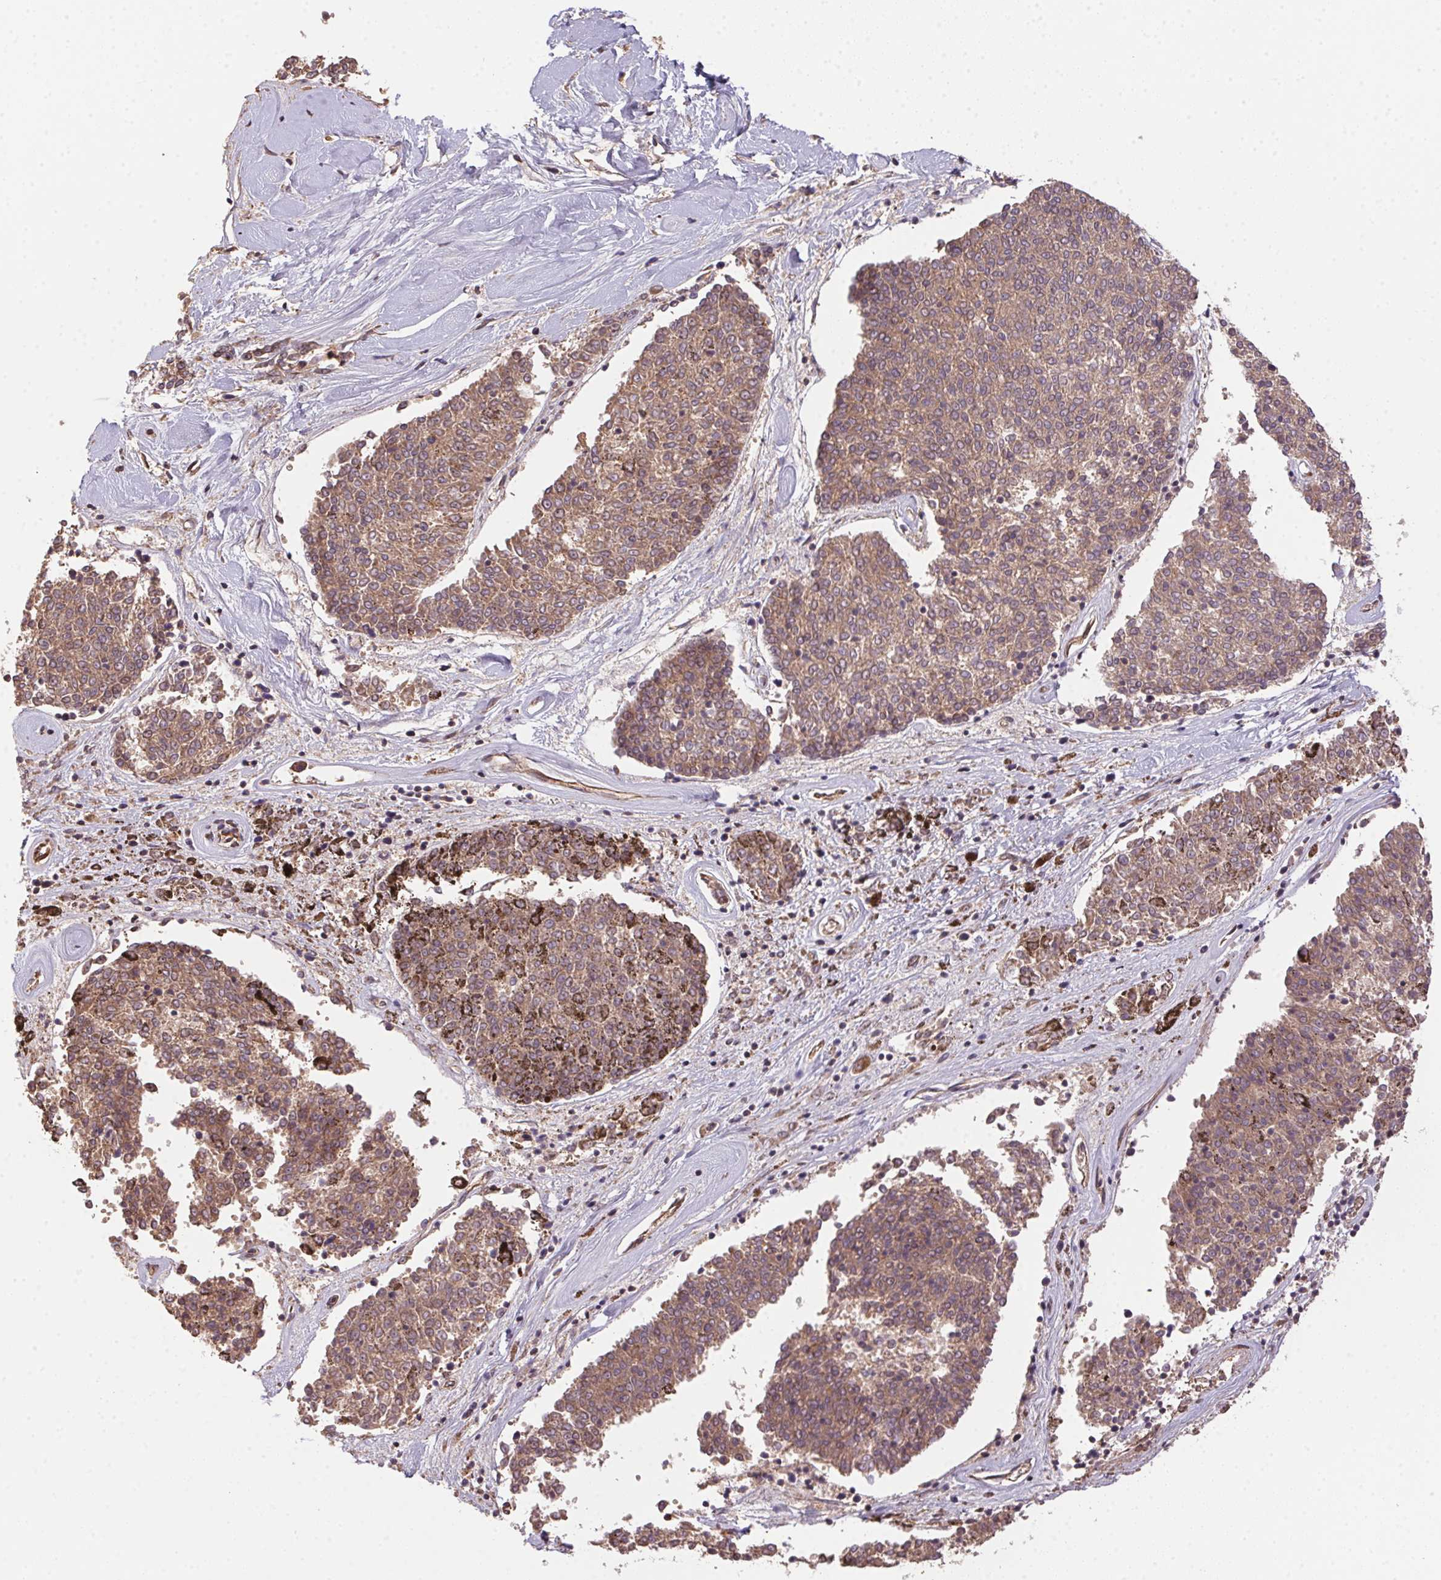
{"staining": {"intensity": "moderate", "quantity": ">75%", "location": "cytoplasmic/membranous"}, "tissue": "melanoma", "cell_type": "Tumor cells", "image_type": "cancer", "snomed": [{"axis": "morphology", "description": "Malignant melanoma, NOS"}, {"axis": "topography", "description": "Skin"}], "caption": "Immunohistochemistry staining of malignant melanoma, which reveals medium levels of moderate cytoplasmic/membranous staining in approximately >75% of tumor cells indicating moderate cytoplasmic/membranous protein expression. The staining was performed using DAB (3,3'-diaminobenzidine) (brown) for protein detection and nuclei were counterstained in hematoxylin (blue).", "gene": "USE1", "patient": {"sex": "female", "age": 72}}